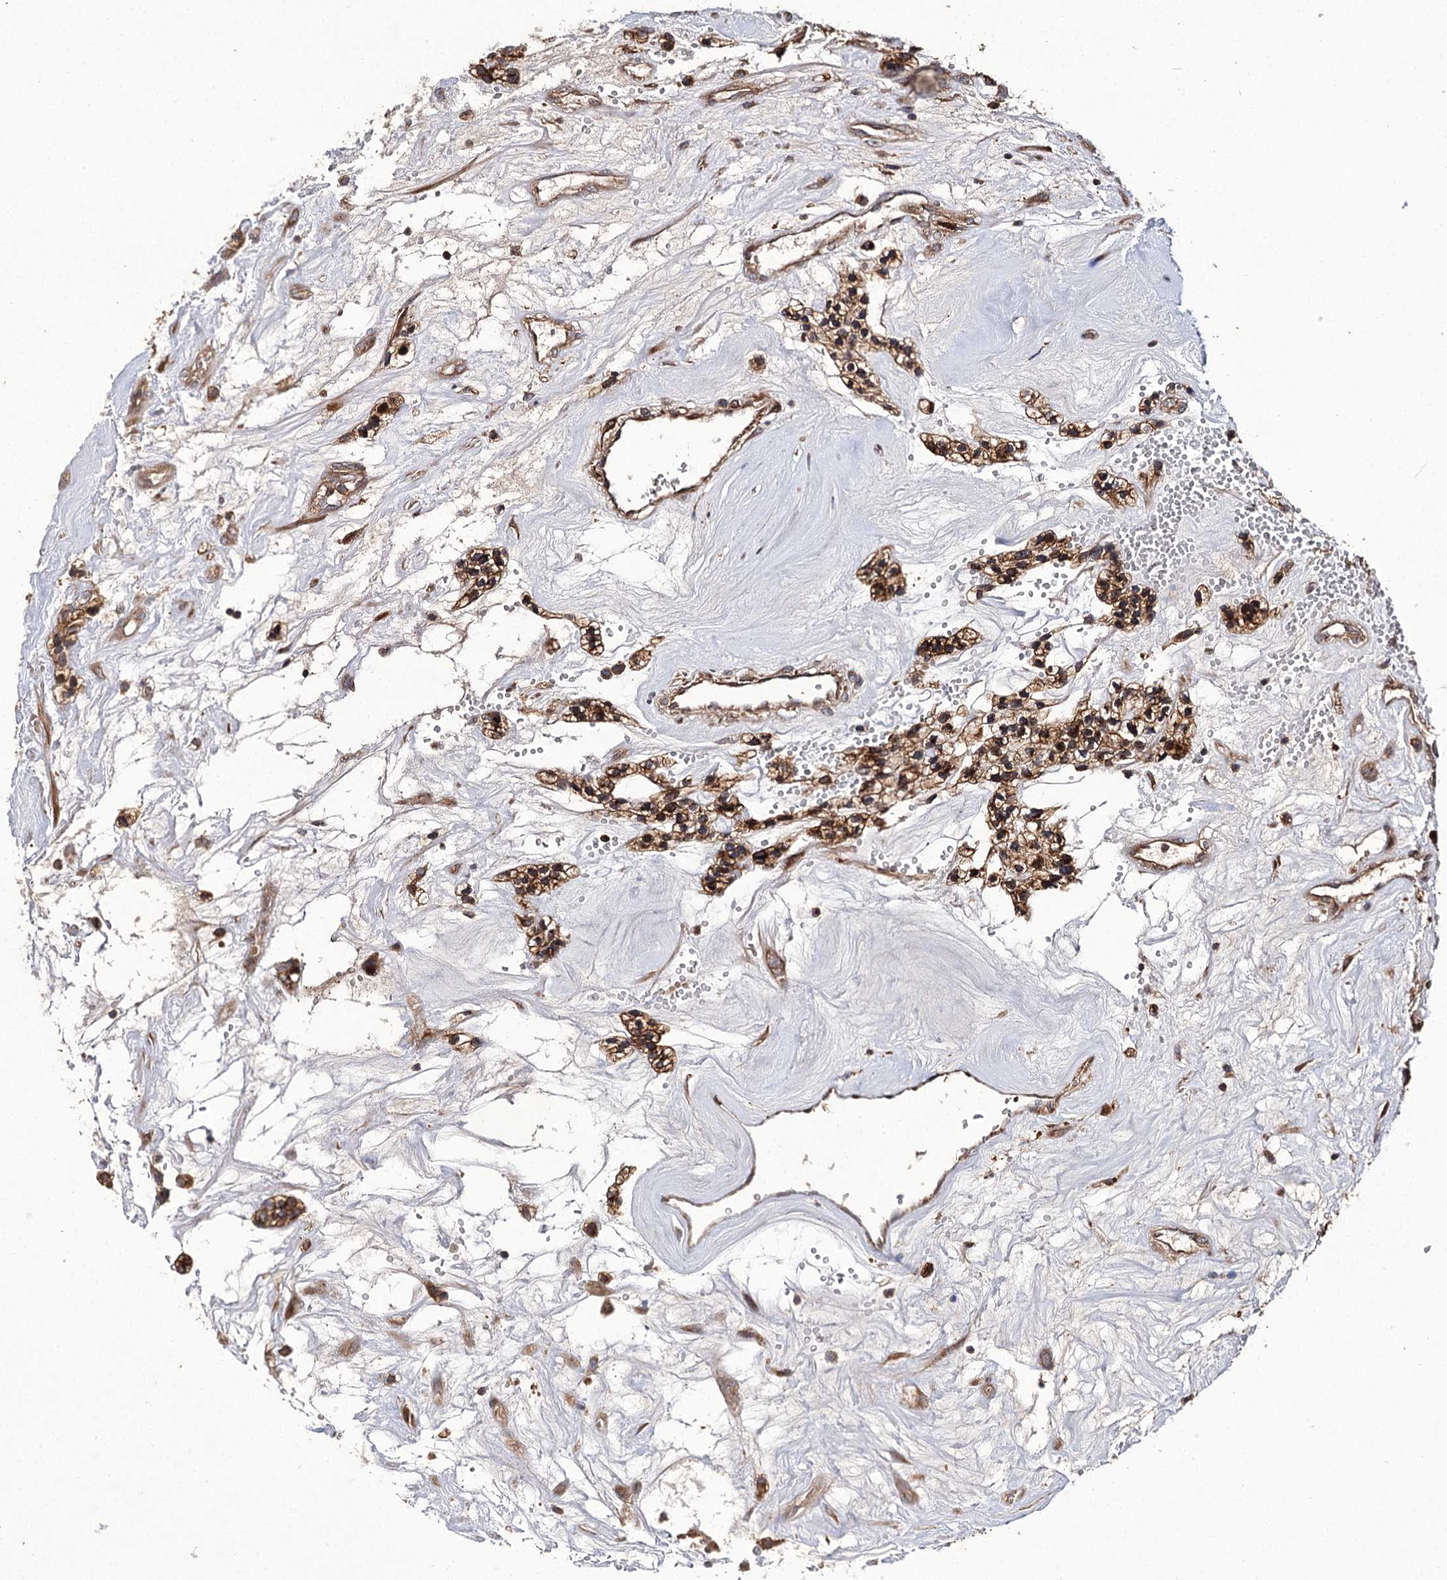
{"staining": {"intensity": "strong", "quantity": ">75%", "location": "cytoplasmic/membranous"}, "tissue": "renal cancer", "cell_type": "Tumor cells", "image_type": "cancer", "snomed": [{"axis": "morphology", "description": "Adenocarcinoma, NOS"}, {"axis": "topography", "description": "Kidney"}], "caption": "Immunohistochemistry image of human renal adenocarcinoma stained for a protein (brown), which exhibits high levels of strong cytoplasmic/membranous staining in approximately >75% of tumor cells.", "gene": "FBXW8", "patient": {"sex": "female", "age": 57}}